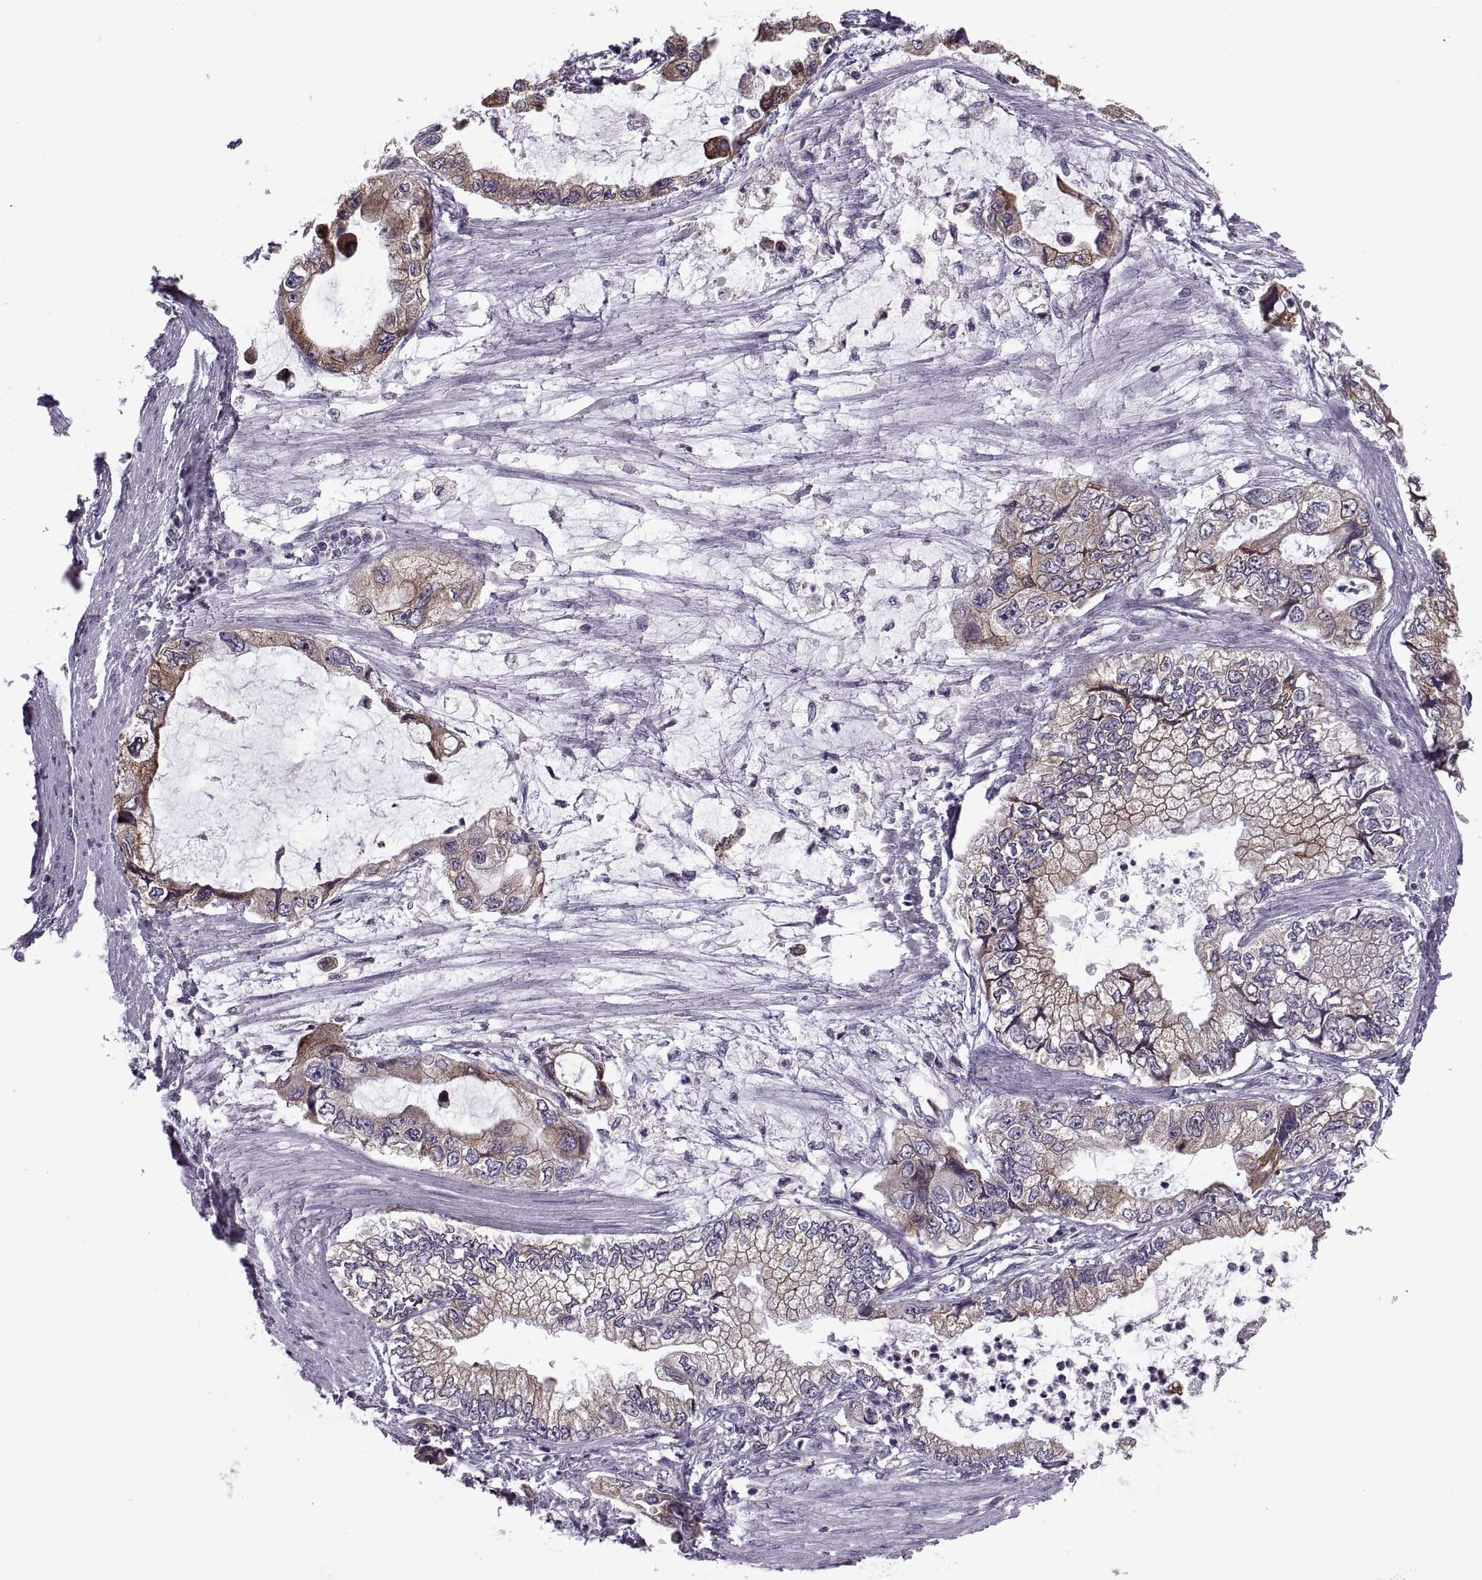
{"staining": {"intensity": "moderate", "quantity": ">75%", "location": "cytoplasmic/membranous"}, "tissue": "stomach cancer", "cell_type": "Tumor cells", "image_type": "cancer", "snomed": [{"axis": "morphology", "description": "Adenocarcinoma, NOS"}, {"axis": "topography", "description": "Pancreas"}, {"axis": "topography", "description": "Stomach, upper"}, {"axis": "topography", "description": "Stomach"}], "caption": "An immunohistochemistry (IHC) micrograph of tumor tissue is shown. Protein staining in brown shows moderate cytoplasmic/membranous positivity in stomach cancer within tumor cells.", "gene": "LETM2", "patient": {"sex": "male", "age": 77}}